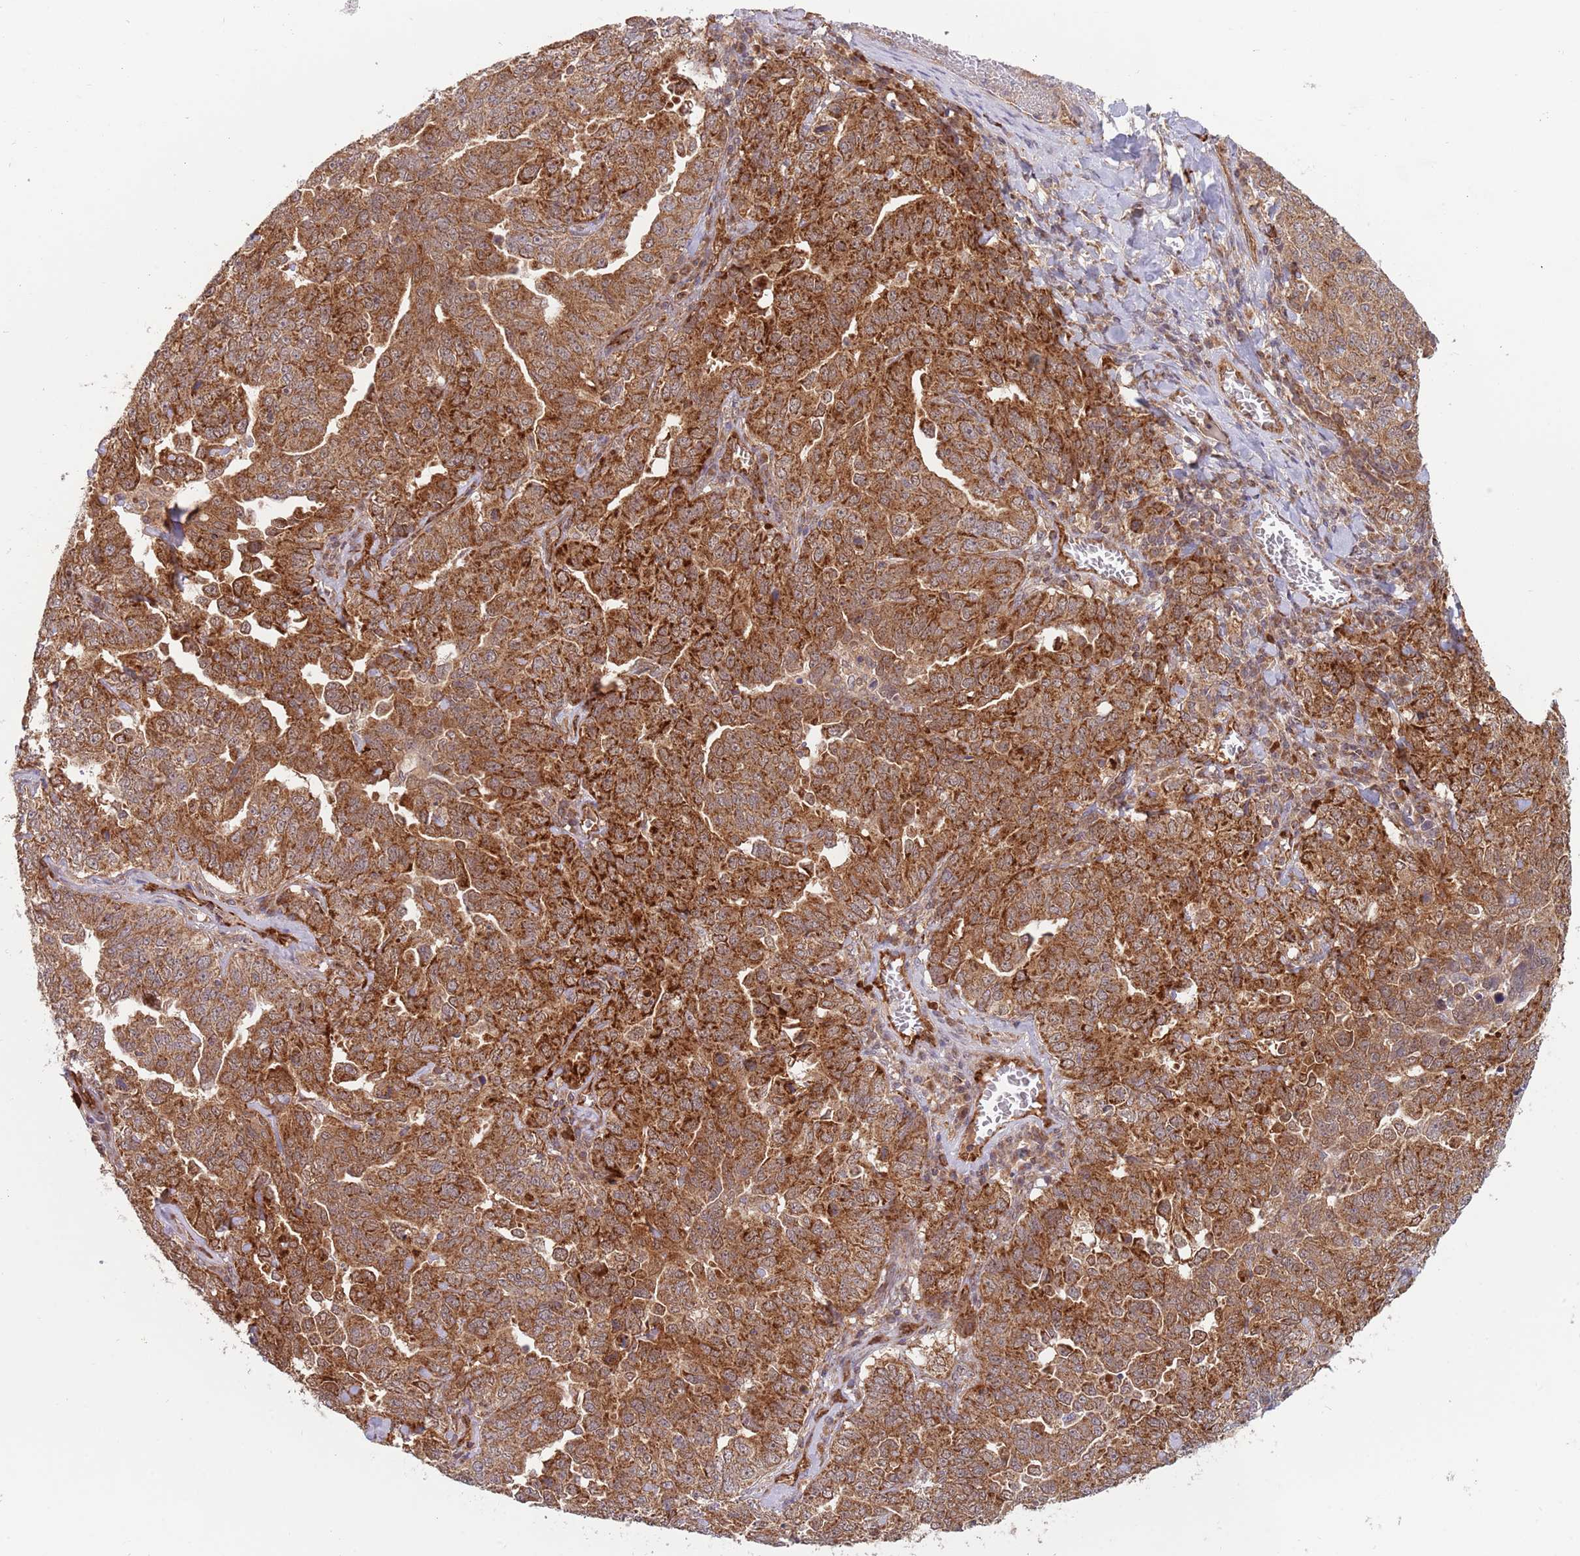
{"staining": {"intensity": "strong", "quantity": ">75%", "location": "cytoplasmic/membranous"}, "tissue": "ovarian cancer", "cell_type": "Tumor cells", "image_type": "cancer", "snomed": [{"axis": "morphology", "description": "Carcinoma, endometroid"}, {"axis": "topography", "description": "Ovary"}], "caption": "A photomicrograph showing strong cytoplasmic/membranous staining in about >75% of tumor cells in ovarian cancer, as visualized by brown immunohistochemical staining.", "gene": "GUK1", "patient": {"sex": "female", "age": 62}}